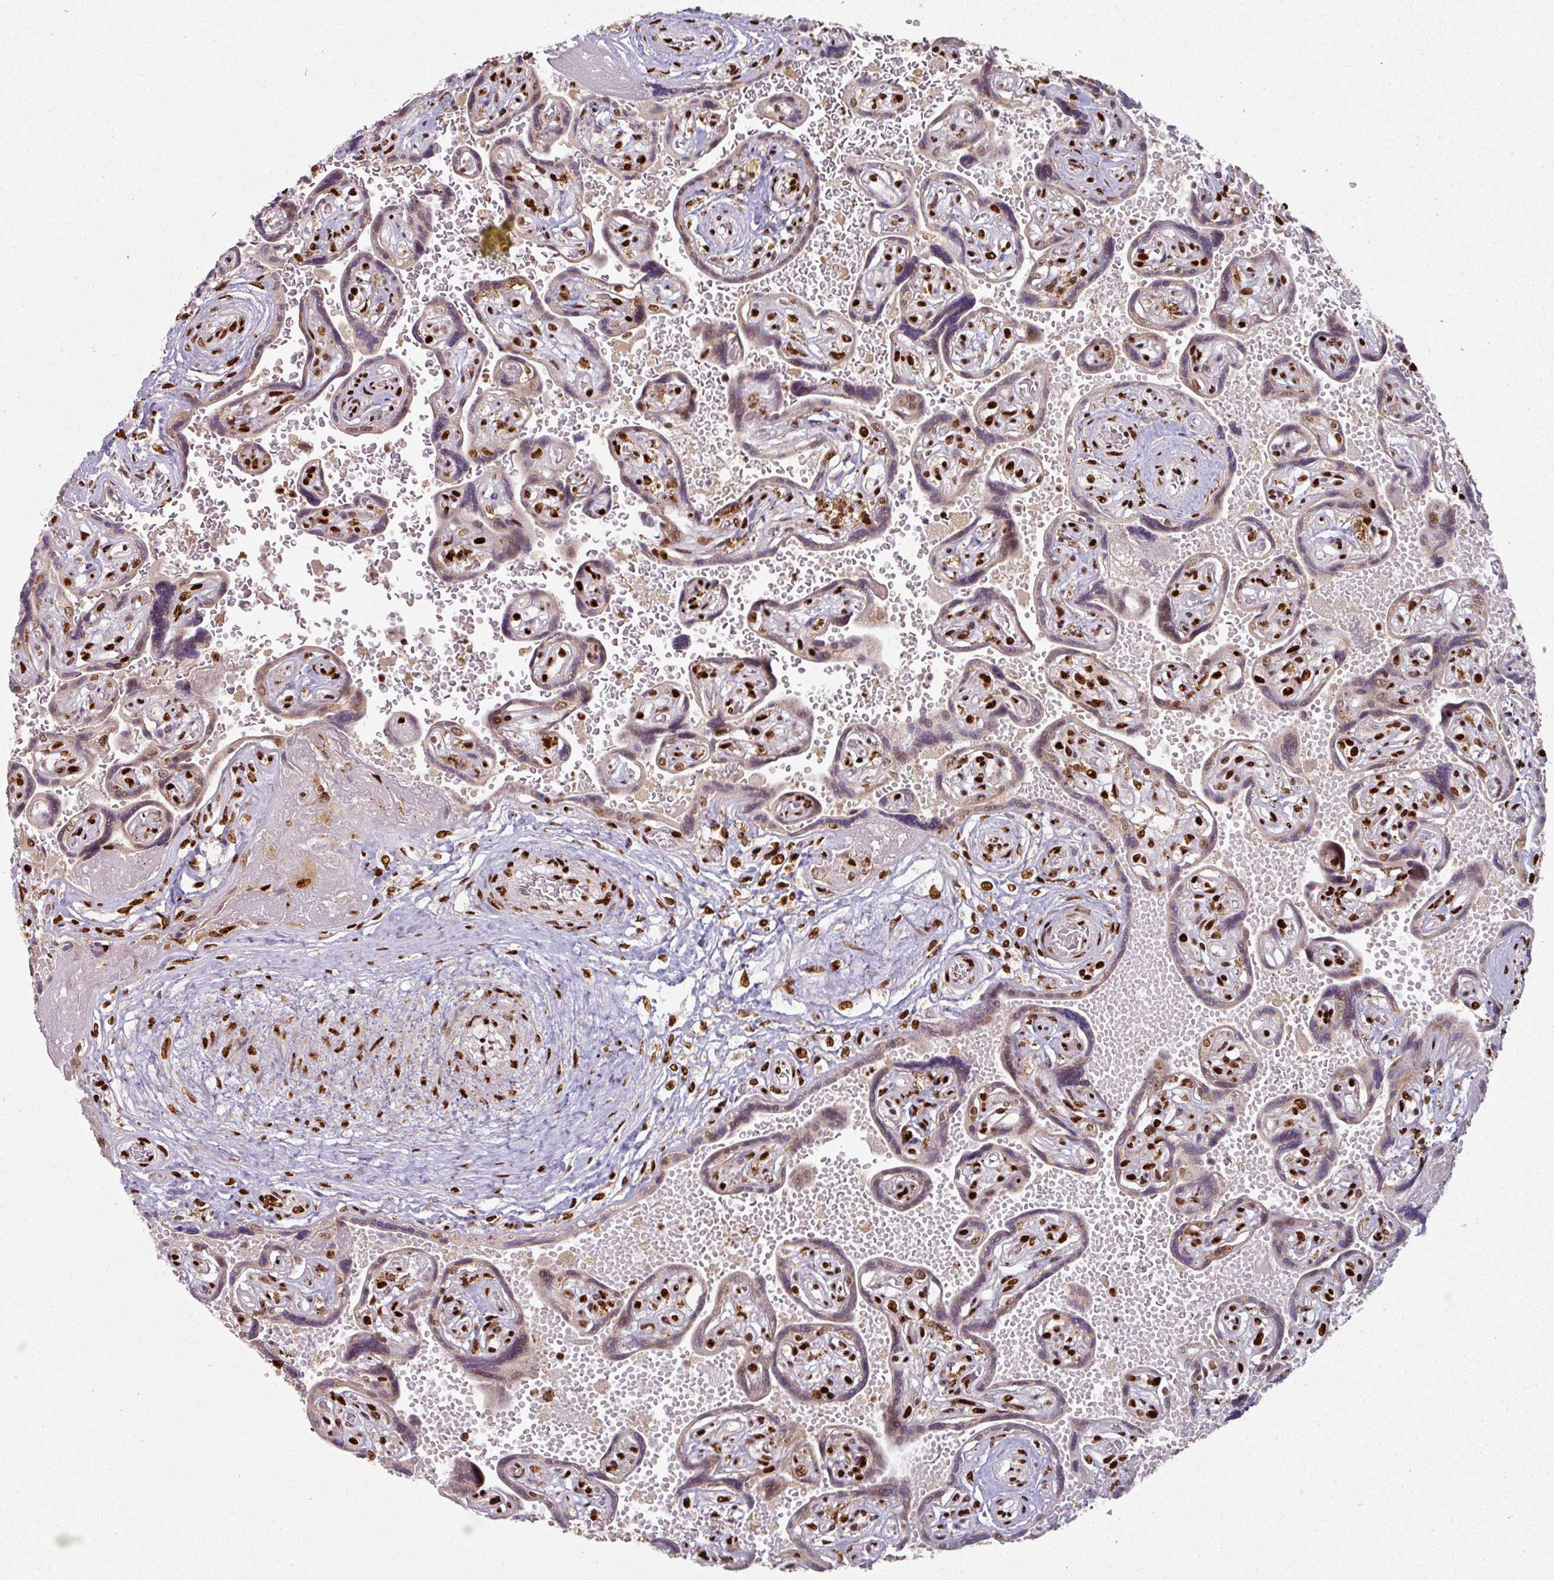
{"staining": {"intensity": "strong", "quantity": "25%-75%", "location": "nuclear"}, "tissue": "placenta", "cell_type": "Trophoblastic cells", "image_type": "normal", "snomed": [{"axis": "morphology", "description": "Normal tissue, NOS"}, {"axis": "topography", "description": "Placenta"}], "caption": "Trophoblastic cells demonstrate strong nuclear expression in approximately 25%-75% of cells in unremarkable placenta.", "gene": "SIK3", "patient": {"sex": "female", "age": 32}}